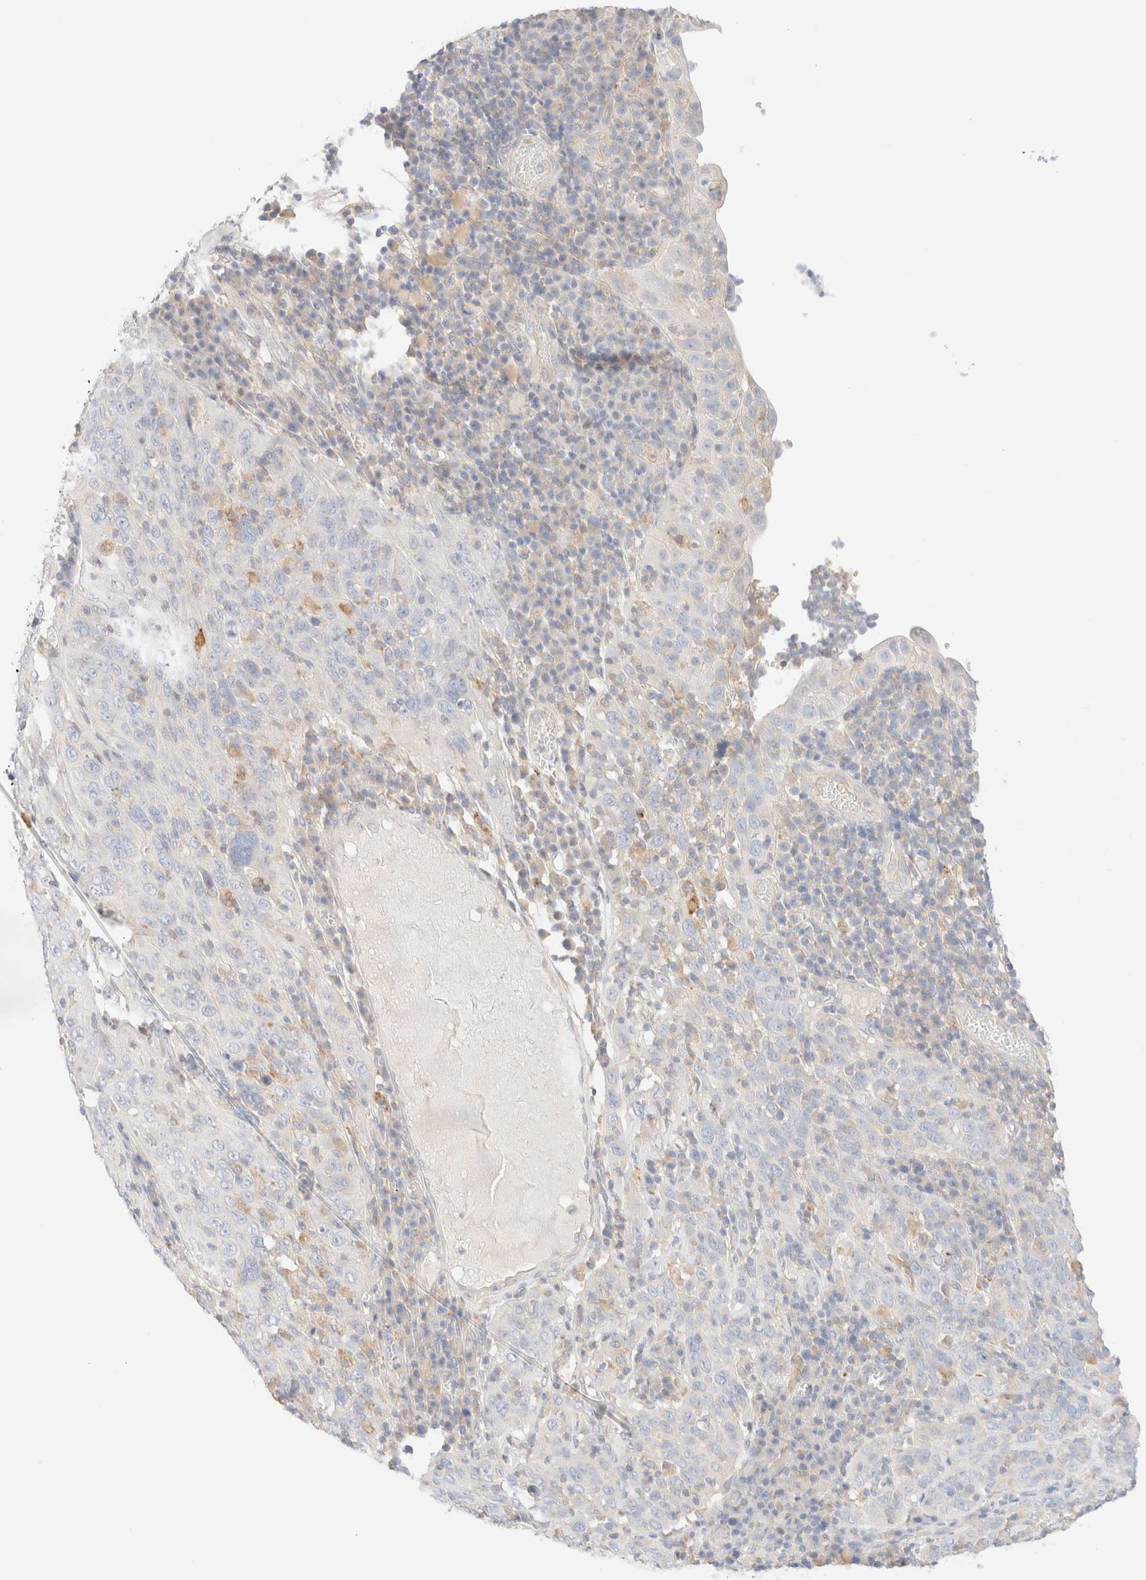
{"staining": {"intensity": "negative", "quantity": "none", "location": "none"}, "tissue": "cervical cancer", "cell_type": "Tumor cells", "image_type": "cancer", "snomed": [{"axis": "morphology", "description": "Squamous cell carcinoma, NOS"}, {"axis": "topography", "description": "Cervix"}], "caption": "This is a micrograph of immunohistochemistry staining of cervical cancer (squamous cell carcinoma), which shows no expression in tumor cells.", "gene": "SARM1", "patient": {"sex": "female", "age": 46}}